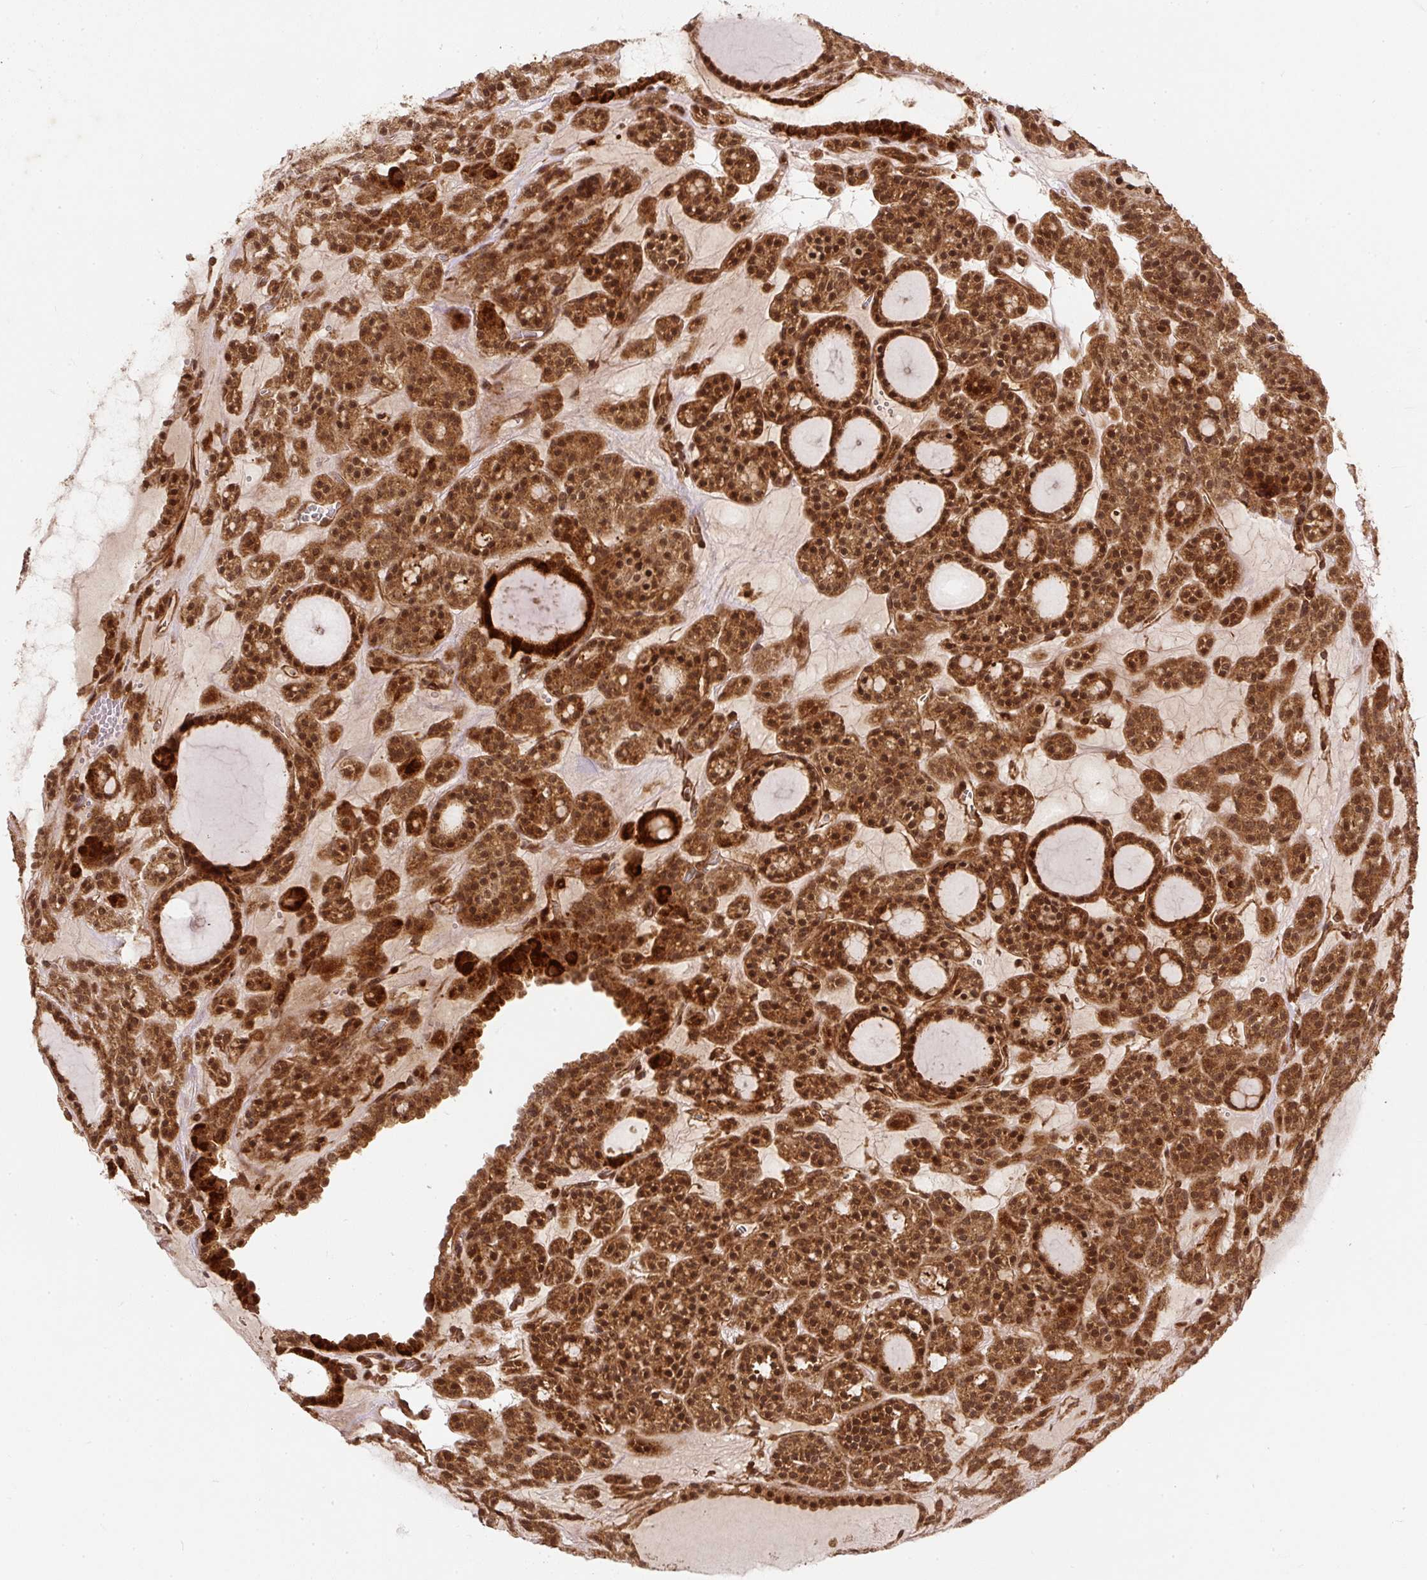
{"staining": {"intensity": "strong", "quantity": ">75%", "location": "cytoplasmic/membranous,nuclear"}, "tissue": "thyroid cancer", "cell_type": "Tumor cells", "image_type": "cancer", "snomed": [{"axis": "morphology", "description": "Follicular adenoma carcinoma, NOS"}, {"axis": "topography", "description": "Thyroid gland"}], "caption": "Thyroid follicular adenoma carcinoma stained for a protein (brown) exhibits strong cytoplasmic/membranous and nuclear positive expression in about >75% of tumor cells.", "gene": "PSMD1", "patient": {"sex": "female", "age": 63}}